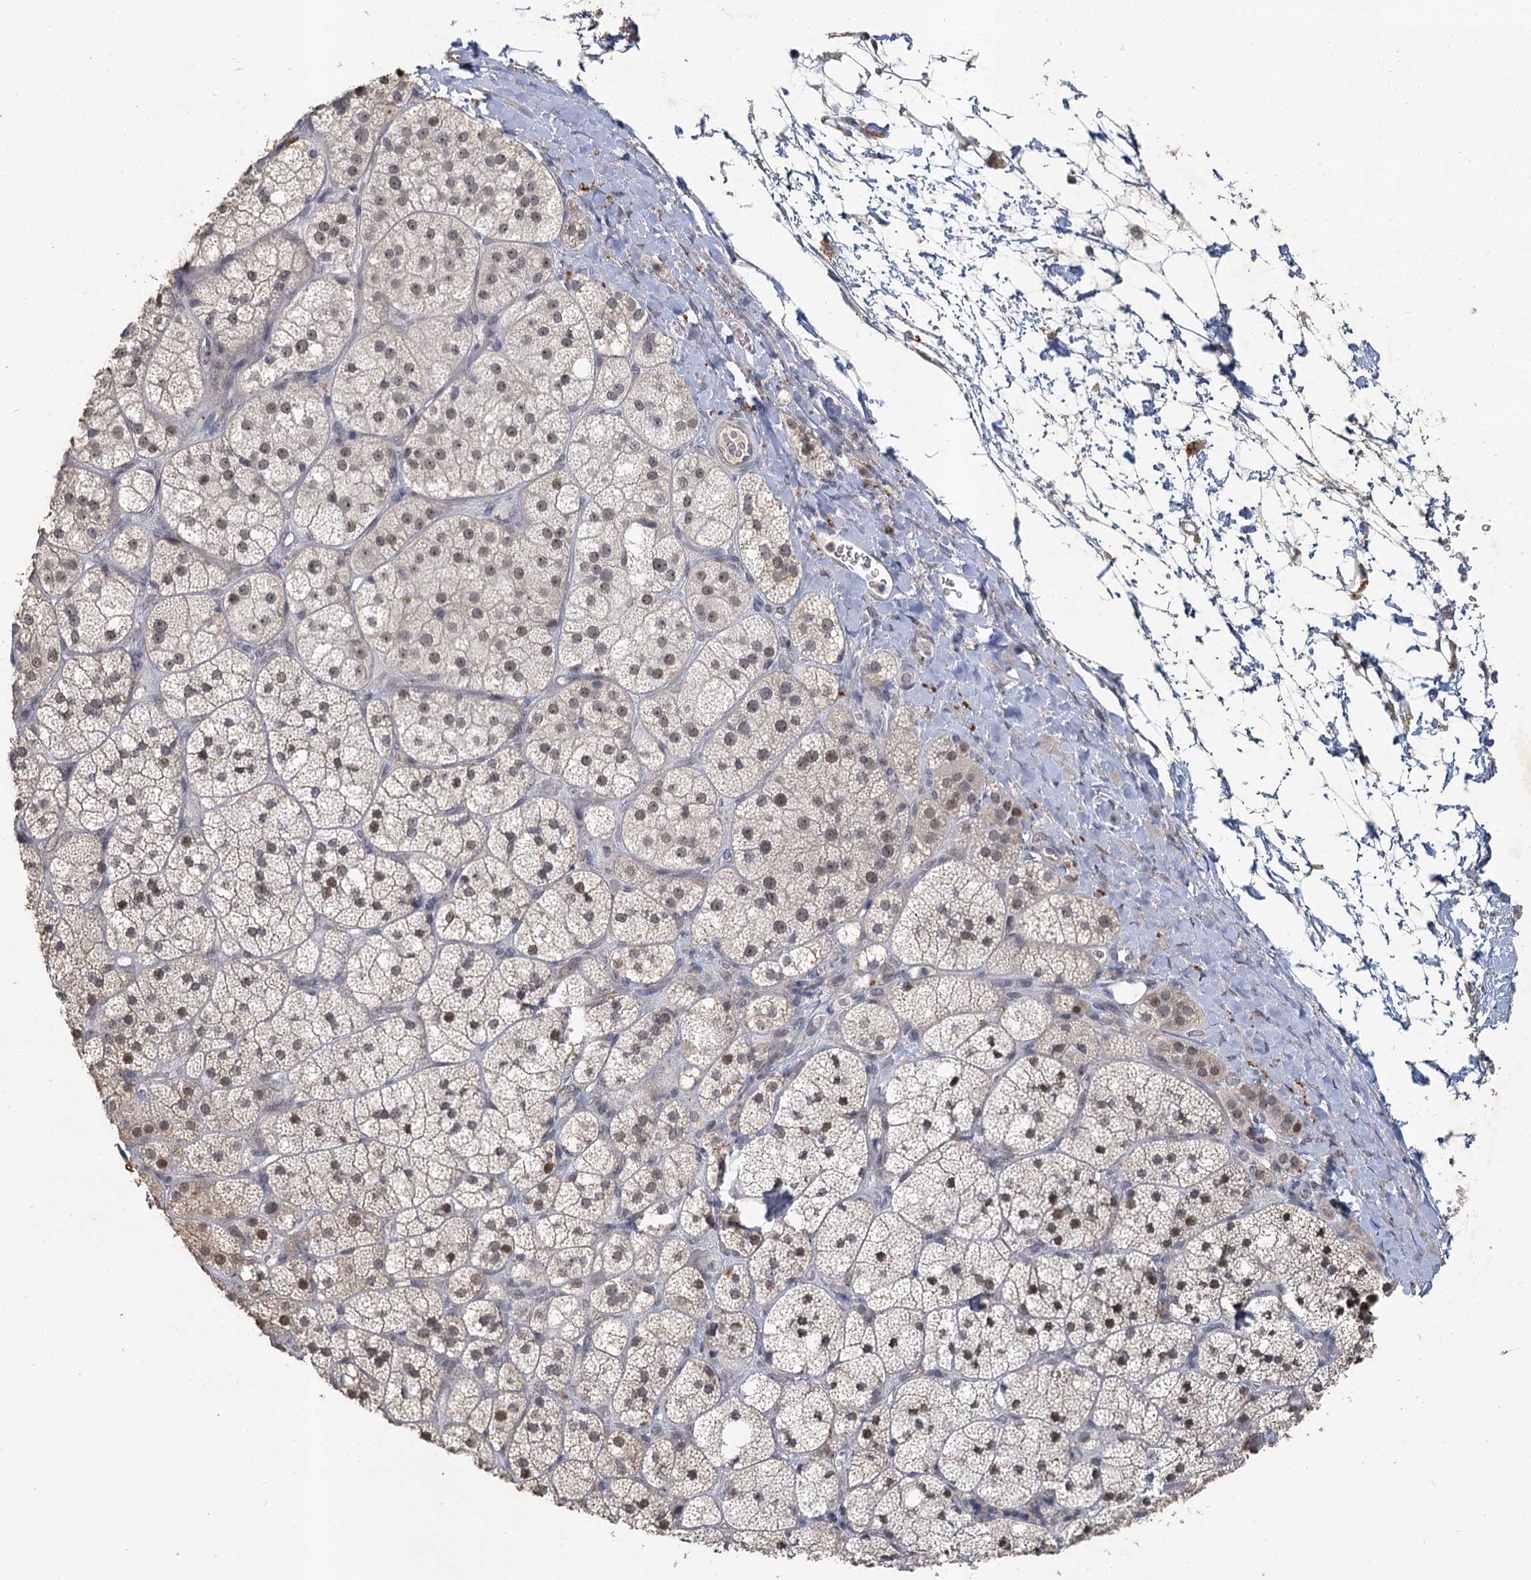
{"staining": {"intensity": "weak", "quantity": "25%-75%", "location": "cytoplasmic/membranous,nuclear"}, "tissue": "adrenal gland", "cell_type": "Glandular cells", "image_type": "normal", "snomed": [{"axis": "morphology", "description": "Normal tissue, NOS"}, {"axis": "topography", "description": "Adrenal gland"}], "caption": "Immunohistochemical staining of unremarkable human adrenal gland reveals low levels of weak cytoplasmic/membranous,nuclear expression in approximately 25%-75% of glandular cells. (DAB = brown stain, brightfield microscopy at high magnification).", "gene": "MUCL1", "patient": {"sex": "male", "age": 61}}